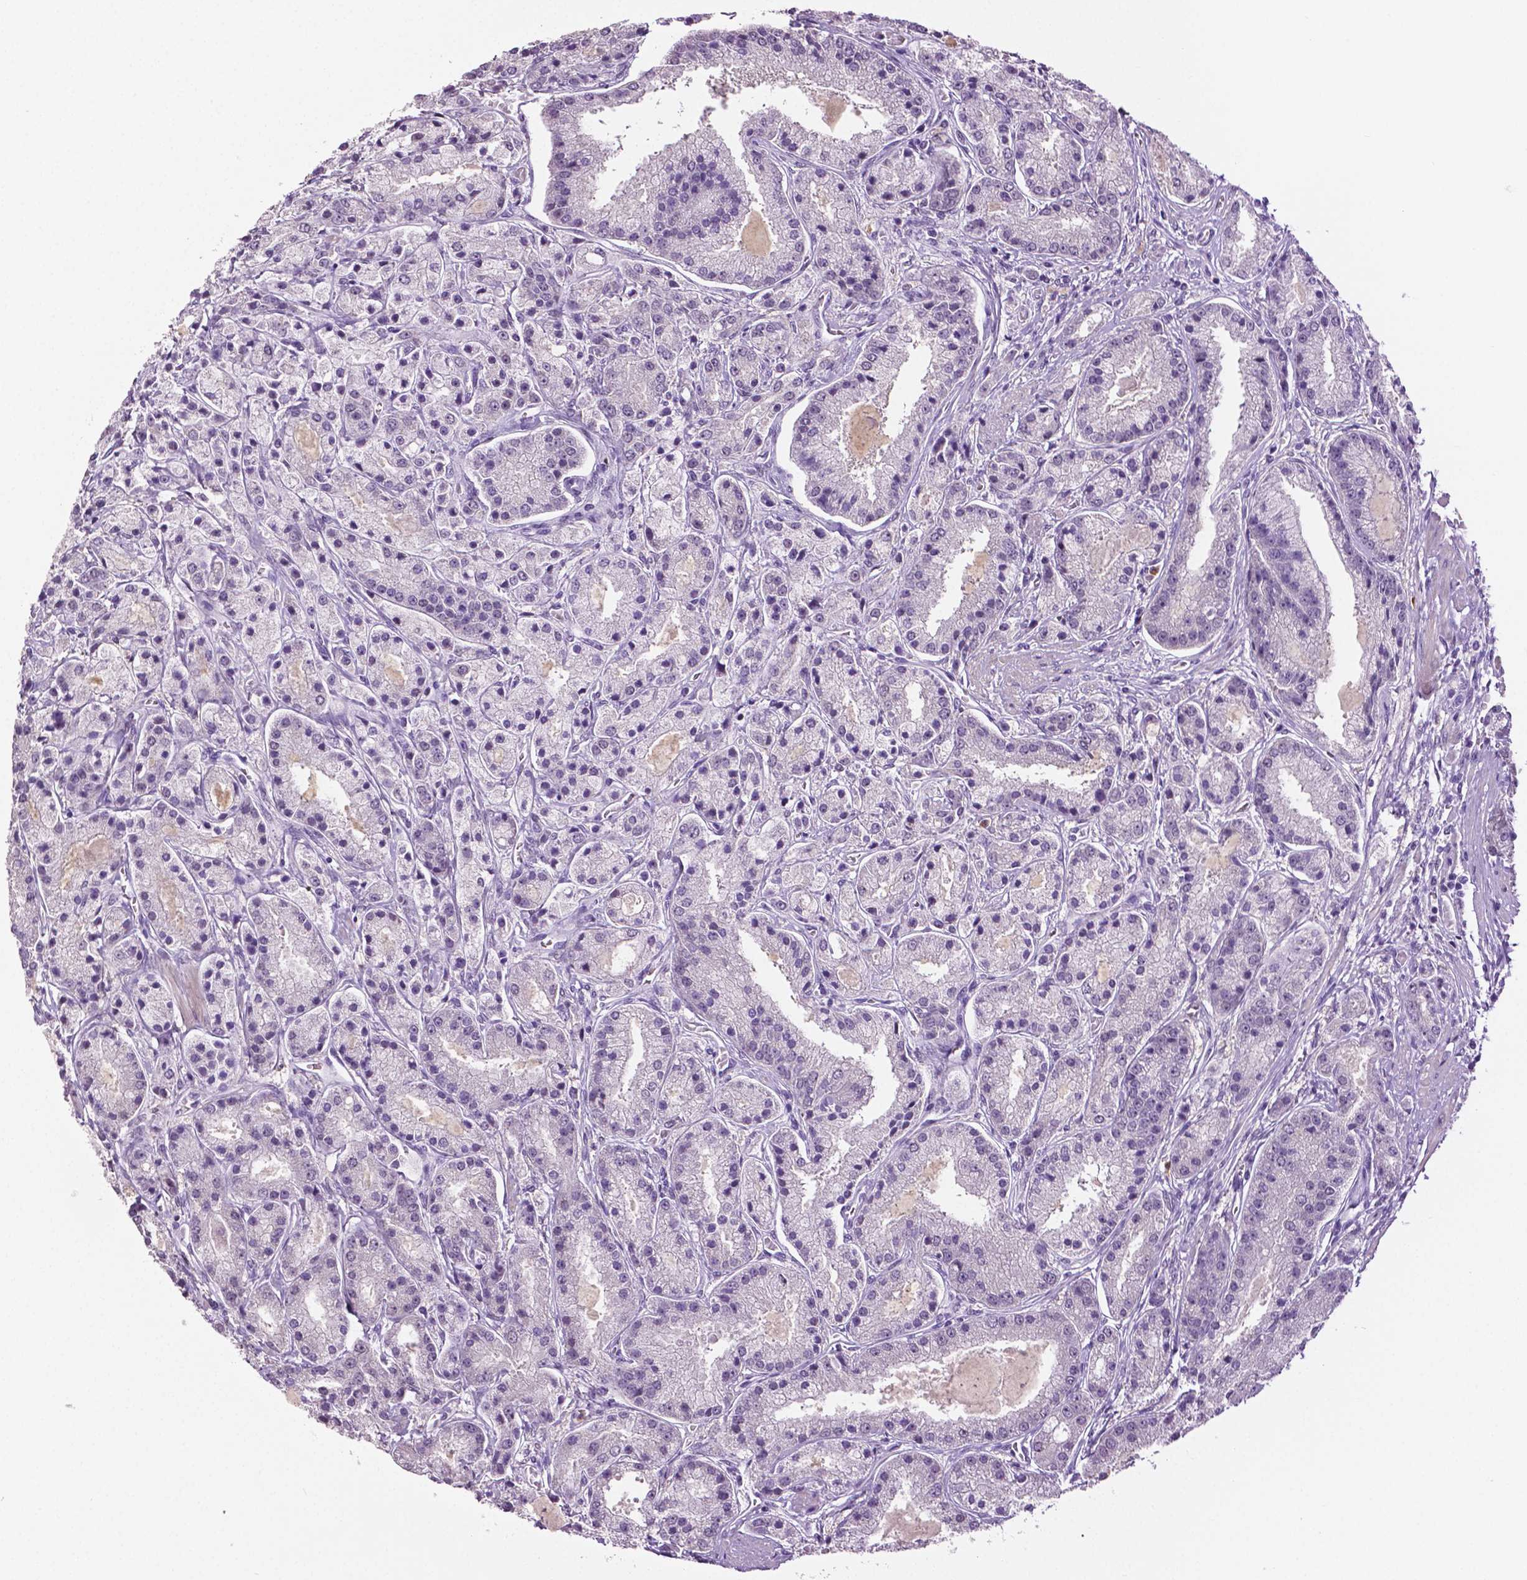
{"staining": {"intensity": "negative", "quantity": "none", "location": "none"}, "tissue": "prostate cancer", "cell_type": "Tumor cells", "image_type": "cancer", "snomed": [{"axis": "morphology", "description": "Adenocarcinoma, High grade"}, {"axis": "topography", "description": "Prostate"}], "caption": "This is a histopathology image of IHC staining of prostate adenocarcinoma (high-grade), which shows no positivity in tumor cells.", "gene": "PTPN5", "patient": {"sex": "male", "age": 67}}